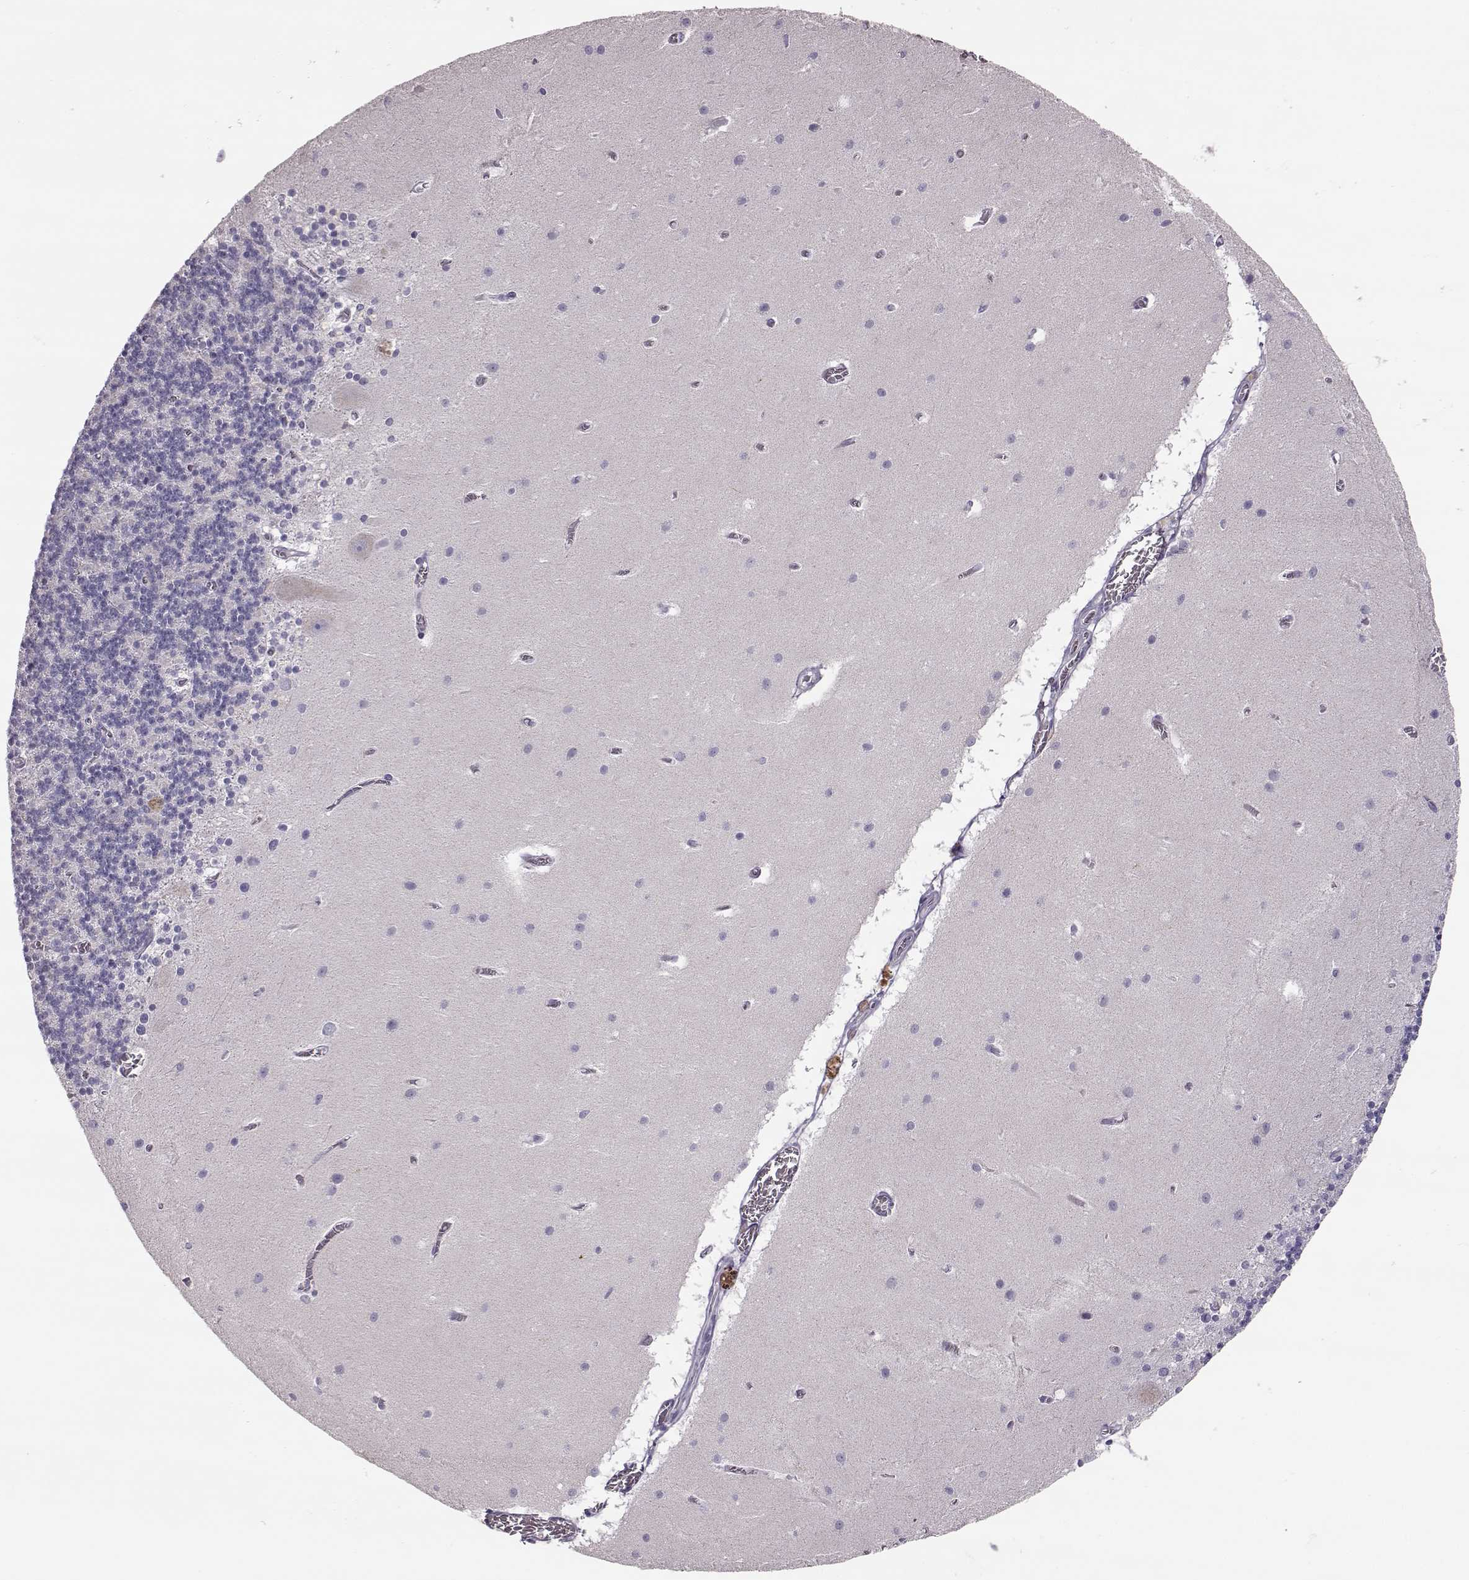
{"staining": {"intensity": "negative", "quantity": "none", "location": "none"}, "tissue": "cerebellum", "cell_type": "Cells in granular layer", "image_type": "normal", "snomed": [{"axis": "morphology", "description": "Normal tissue, NOS"}, {"axis": "topography", "description": "Cerebellum"}], "caption": "Micrograph shows no significant protein staining in cells in granular layer of unremarkable cerebellum.", "gene": "NPTXR", "patient": {"sex": "male", "age": 70}}